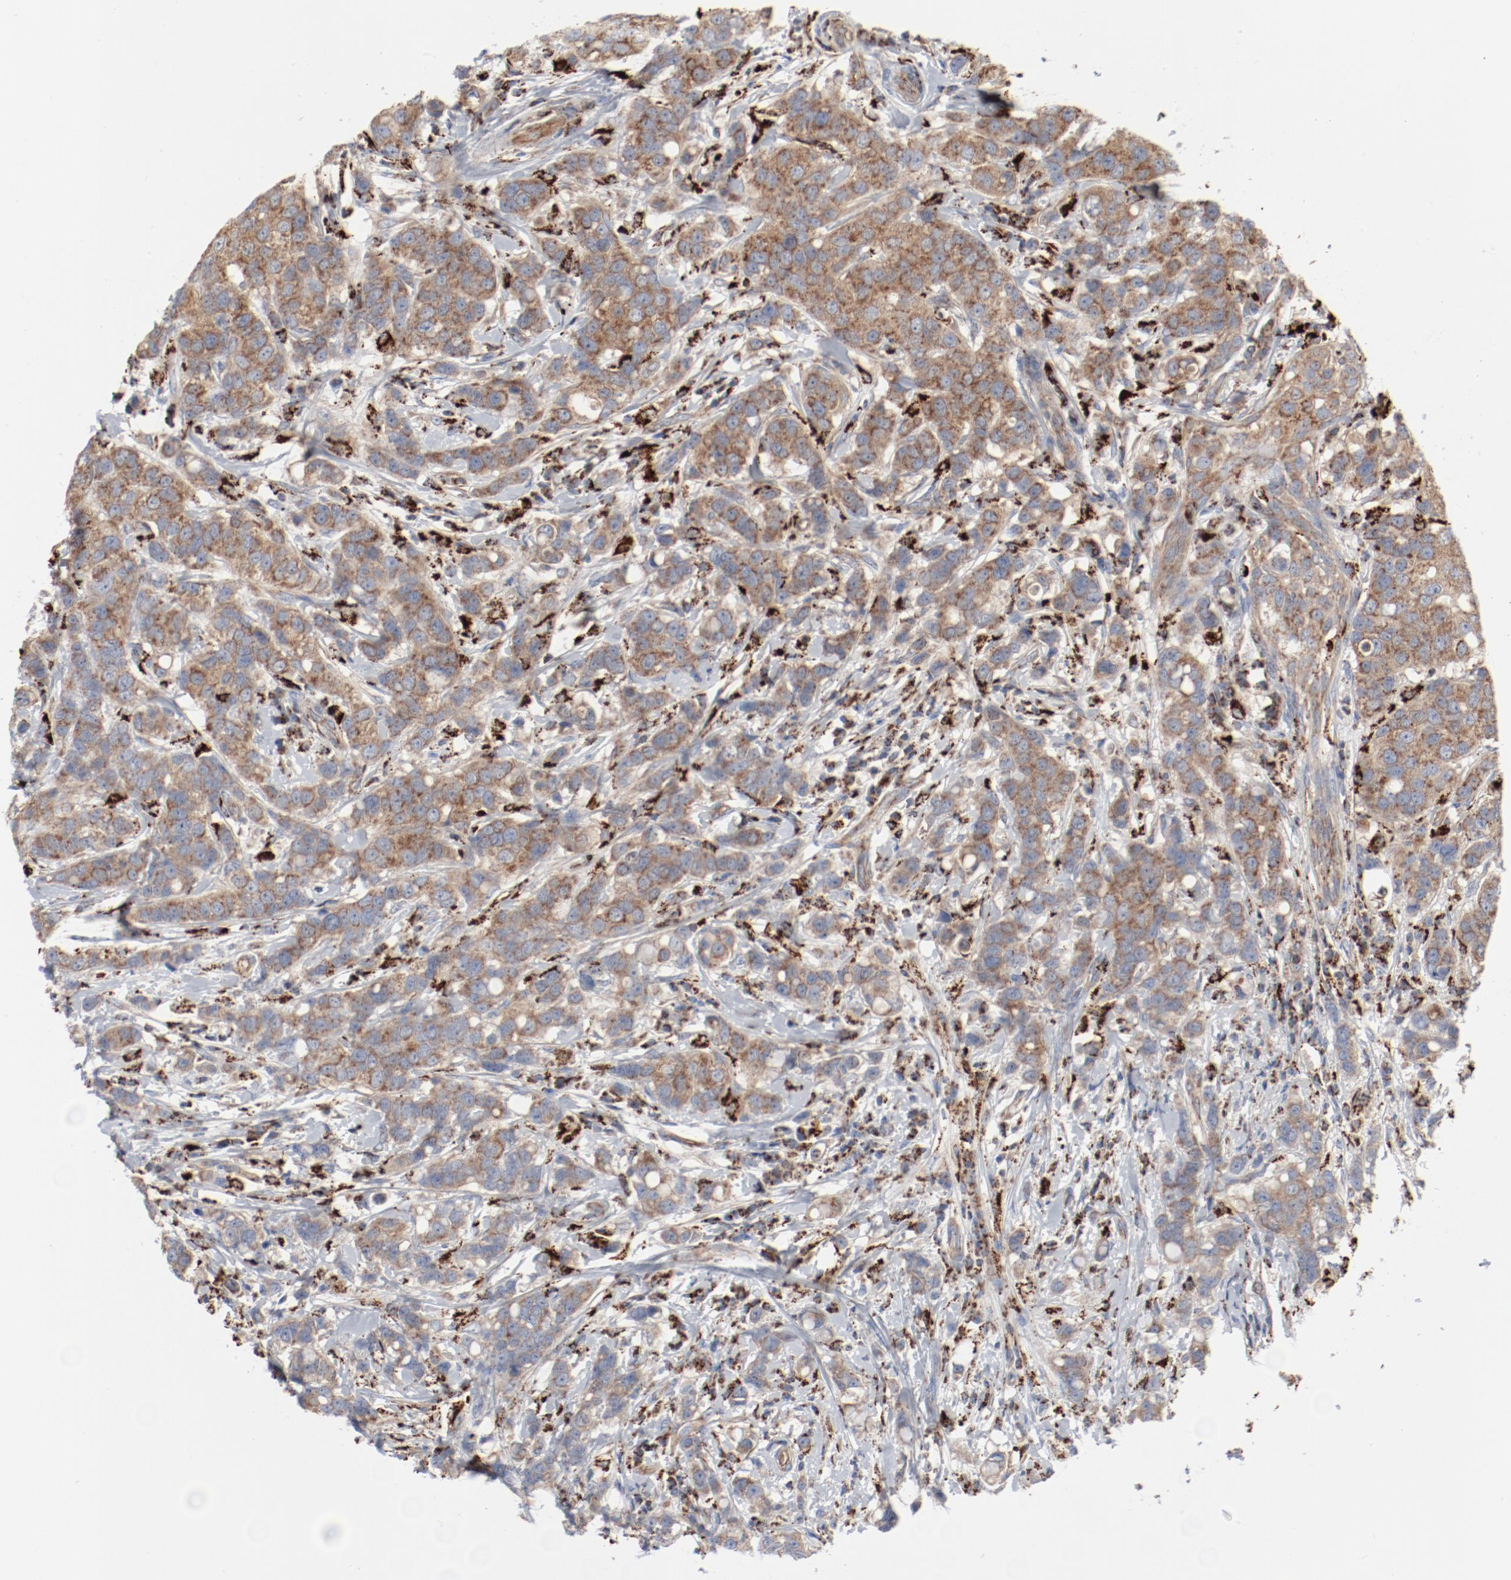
{"staining": {"intensity": "weak", "quantity": ">75%", "location": "cytoplasmic/membranous"}, "tissue": "breast cancer", "cell_type": "Tumor cells", "image_type": "cancer", "snomed": [{"axis": "morphology", "description": "Duct carcinoma"}, {"axis": "topography", "description": "Breast"}], "caption": "Immunohistochemistry micrograph of neoplastic tissue: human infiltrating ductal carcinoma (breast) stained using immunohistochemistry (IHC) reveals low levels of weak protein expression localized specifically in the cytoplasmic/membranous of tumor cells, appearing as a cytoplasmic/membranous brown color.", "gene": "SETD3", "patient": {"sex": "female", "age": 27}}